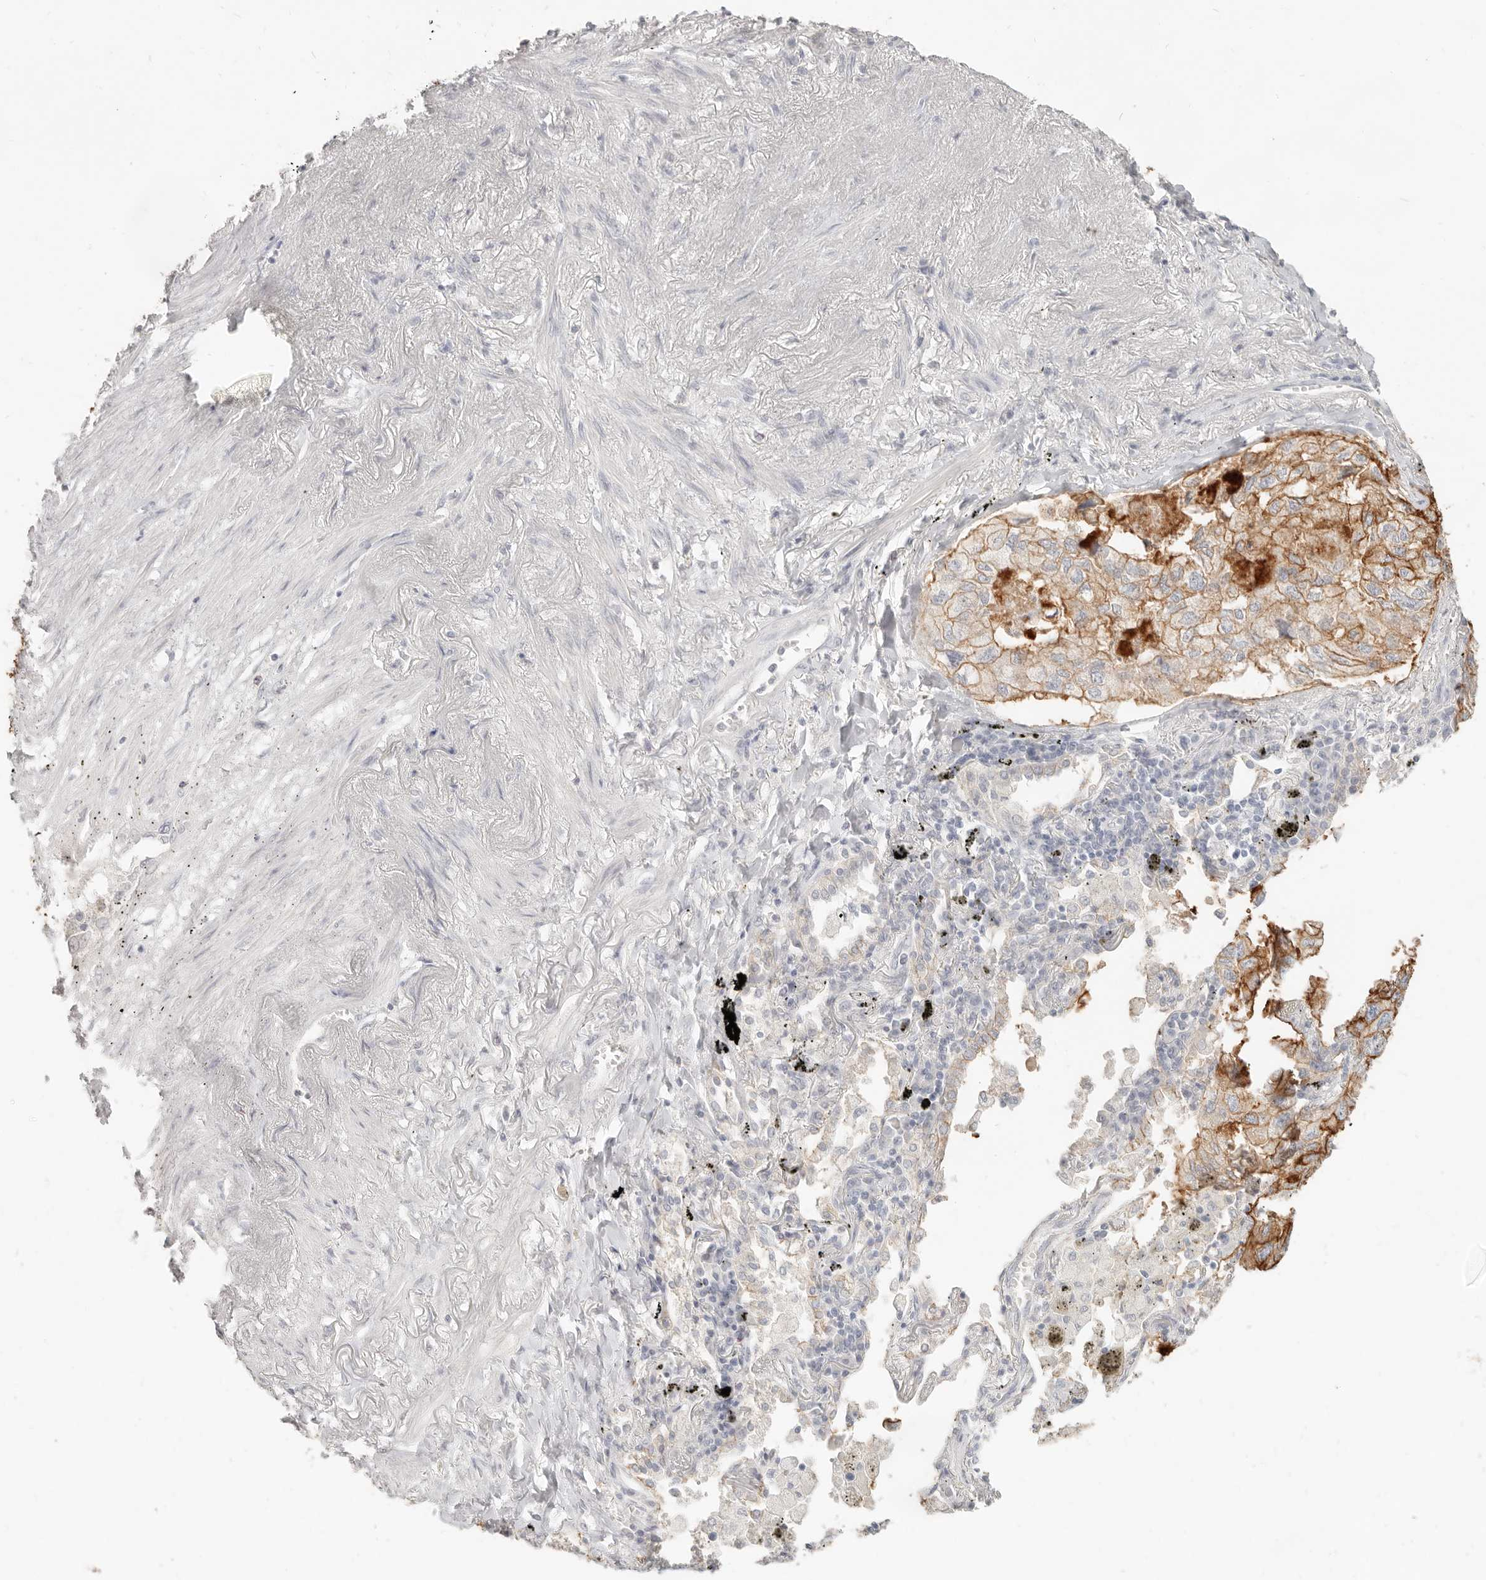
{"staining": {"intensity": "moderate", "quantity": ">75%", "location": "cytoplasmic/membranous"}, "tissue": "lung cancer", "cell_type": "Tumor cells", "image_type": "cancer", "snomed": [{"axis": "morphology", "description": "Adenocarcinoma, NOS"}, {"axis": "topography", "description": "Lung"}], "caption": "Tumor cells show medium levels of moderate cytoplasmic/membranous positivity in about >75% of cells in human lung cancer. The protein of interest is stained brown, and the nuclei are stained in blue (DAB IHC with brightfield microscopy, high magnification).", "gene": "EPCAM", "patient": {"sex": "male", "age": 65}}